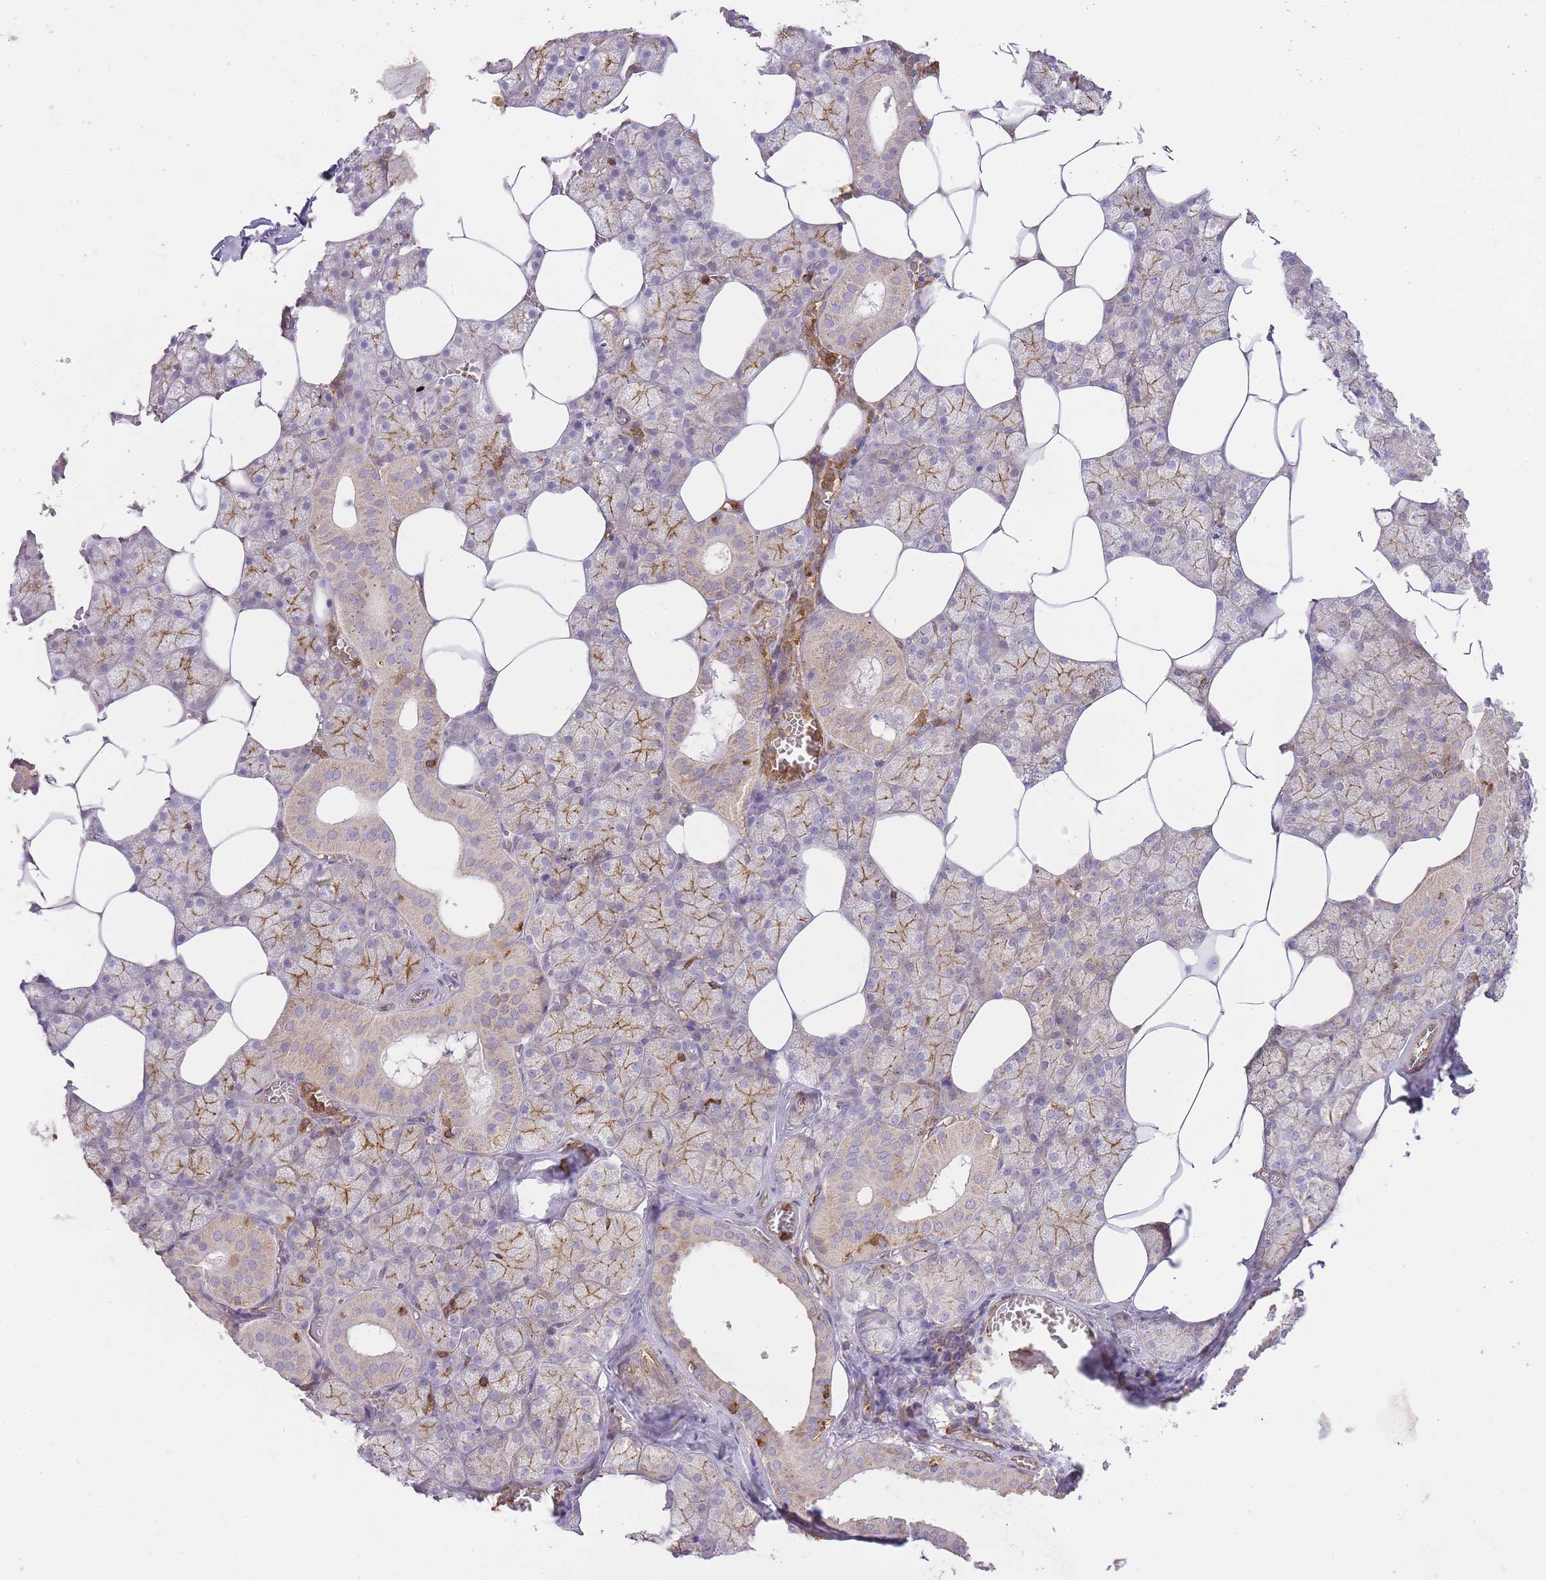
{"staining": {"intensity": "moderate", "quantity": "25%-75%", "location": "cytoplasmic/membranous"}, "tissue": "salivary gland", "cell_type": "Glandular cells", "image_type": "normal", "snomed": [{"axis": "morphology", "description": "Normal tissue, NOS"}, {"axis": "topography", "description": "Salivary gland"}], "caption": "This image exhibits immunohistochemistry staining of unremarkable salivary gland, with medium moderate cytoplasmic/membranous expression in approximately 25%-75% of glandular cells.", "gene": "MSN", "patient": {"sex": "male", "age": 62}}